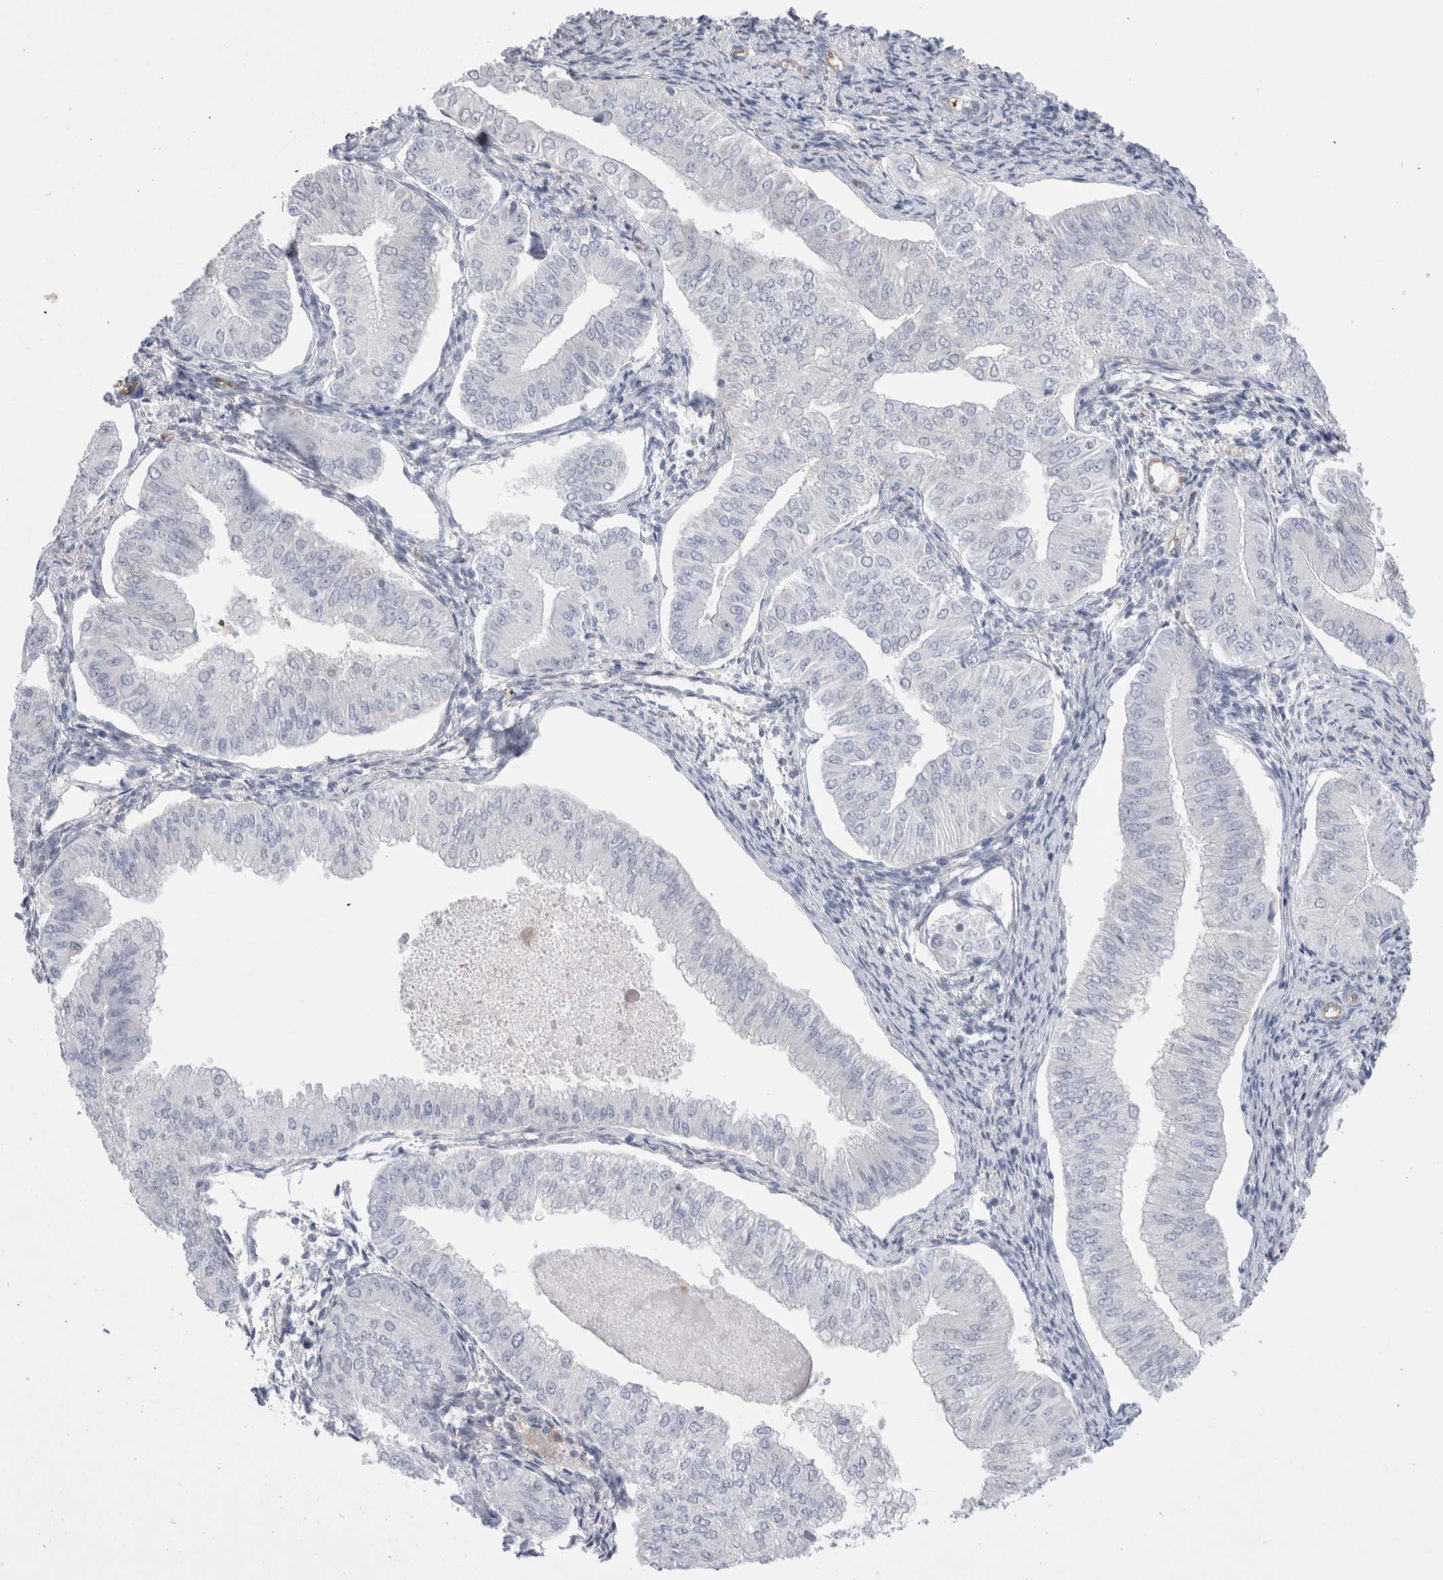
{"staining": {"intensity": "negative", "quantity": "none", "location": "none"}, "tissue": "endometrial cancer", "cell_type": "Tumor cells", "image_type": "cancer", "snomed": [{"axis": "morphology", "description": "Normal tissue, NOS"}, {"axis": "morphology", "description": "Adenocarcinoma, NOS"}, {"axis": "topography", "description": "Endometrium"}], "caption": "Immunohistochemistry of endometrial cancer (adenocarcinoma) reveals no positivity in tumor cells.", "gene": "NAPEPLD", "patient": {"sex": "female", "age": 53}}